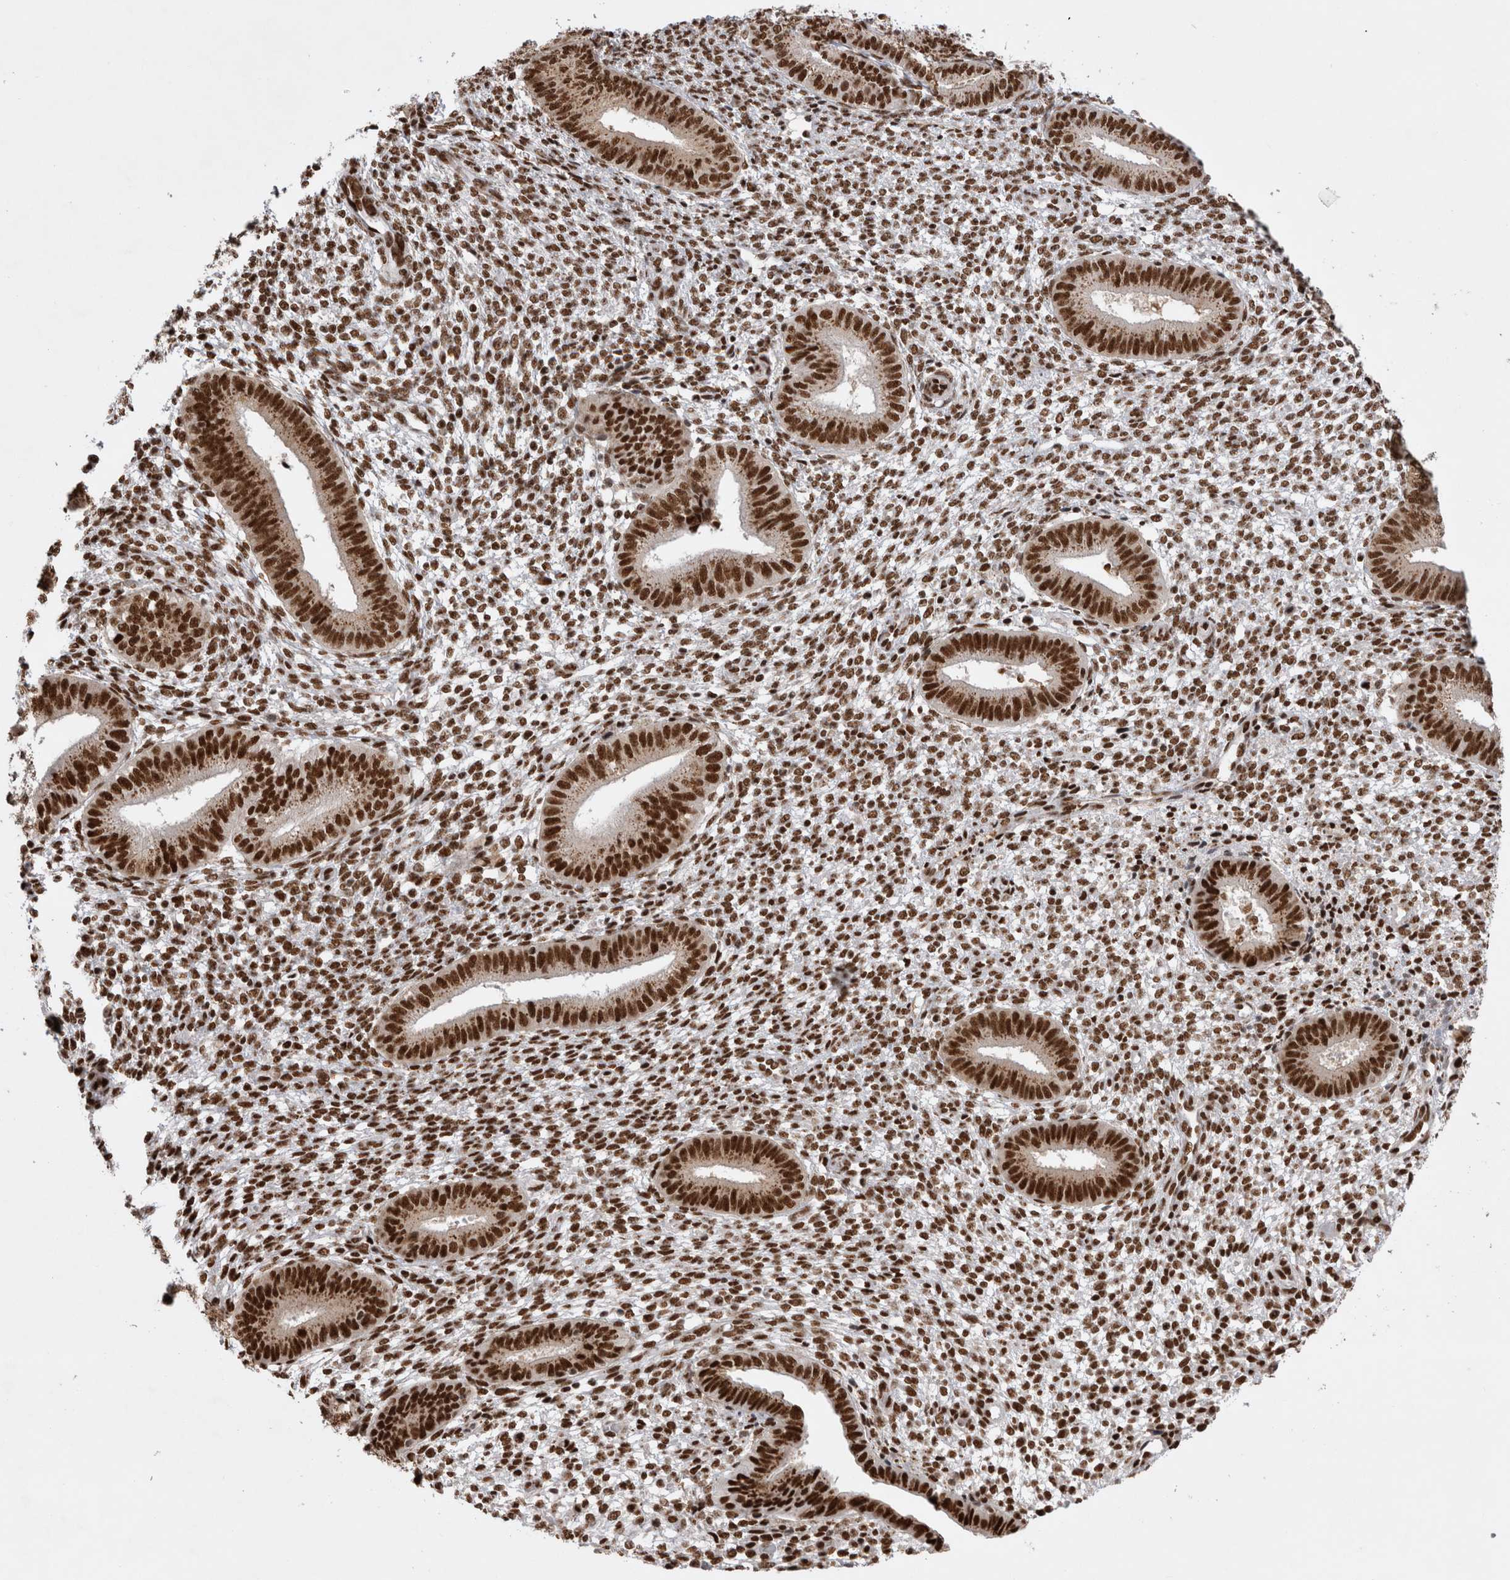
{"staining": {"intensity": "strong", "quantity": ">75%", "location": "nuclear"}, "tissue": "endometrium", "cell_type": "Cells in endometrial stroma", "image_type": "normal", "snomed": [{"axis": "morphology", "description": "Normal tissue, NOS"}, {"axis": "topography", "description": "Endometrium"}], "caption": "High-magnification brightfield microscopy of benign endometrium stained with DAB (3,3'-diaminobenzidine) (brown) and counterstained with hematoxylin (blue). cells in endometrial stroma exhibit strong nuclear staining is identified in about>75% of cells.", "gene": "EYA2", "patient": {"sex": "female", "age": 46}}